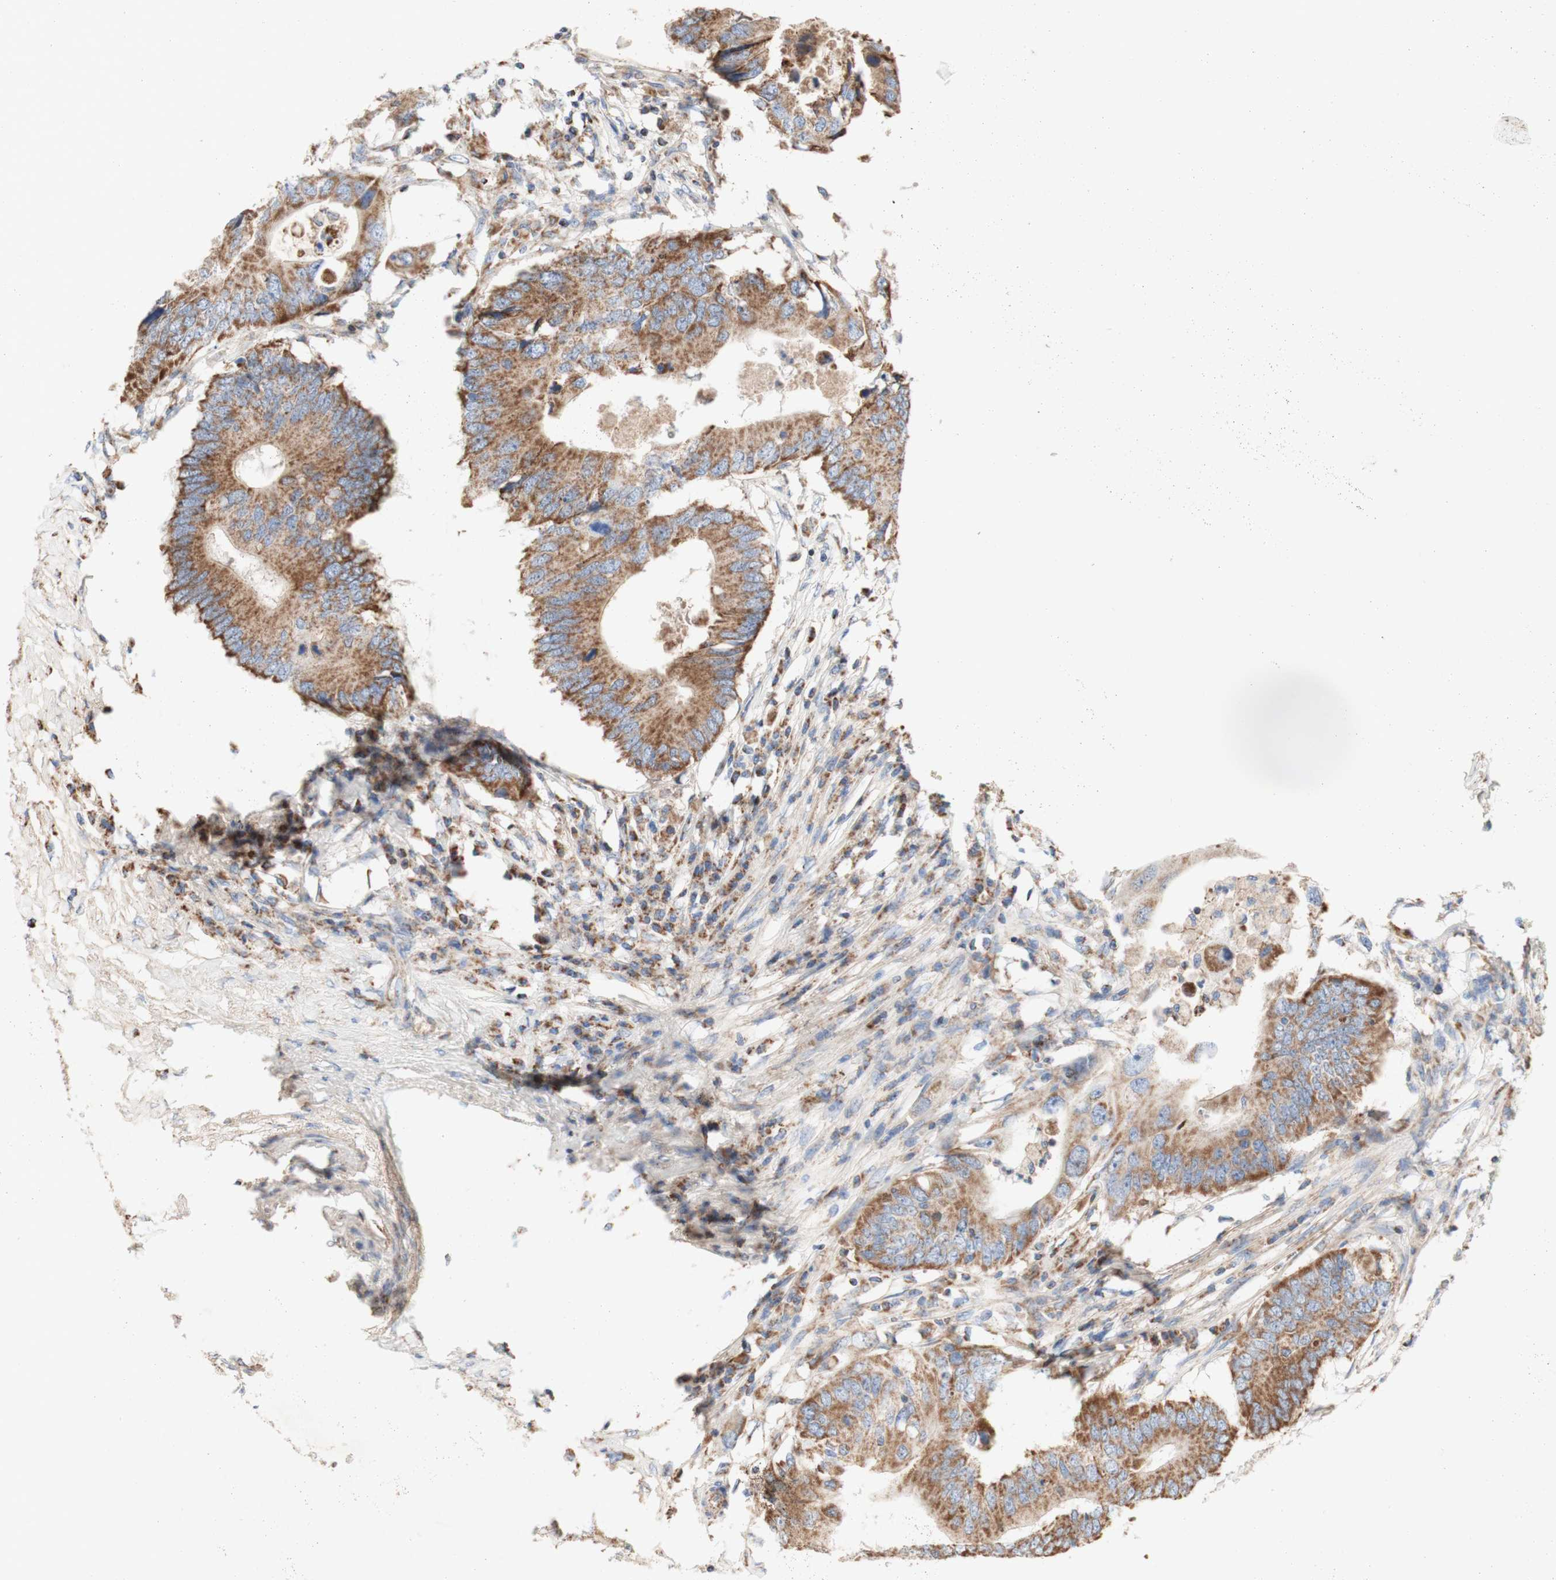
{"staining": {"intensity": "moderate", "quantity": ">75%", "location": "cytoplasmic/membranous"}, "tissue": "colorectal cancer", "cell_type": "Tumor cells", "image_type": "cancer", "snomed": [{"axis": "morphology", "description": "Adenocarcinoma, NOS"}, {"axis": "topography", "description": "Colon"}], "caption": "Brown immunohistochemical staining in colorectal cancer (adenocarcinoma) exhibits moderate cytoplasmic/membranous expression in about >75% of tumor cells.", "gene": "SDHB", "patient": {"sex": "male", "age": 71}}